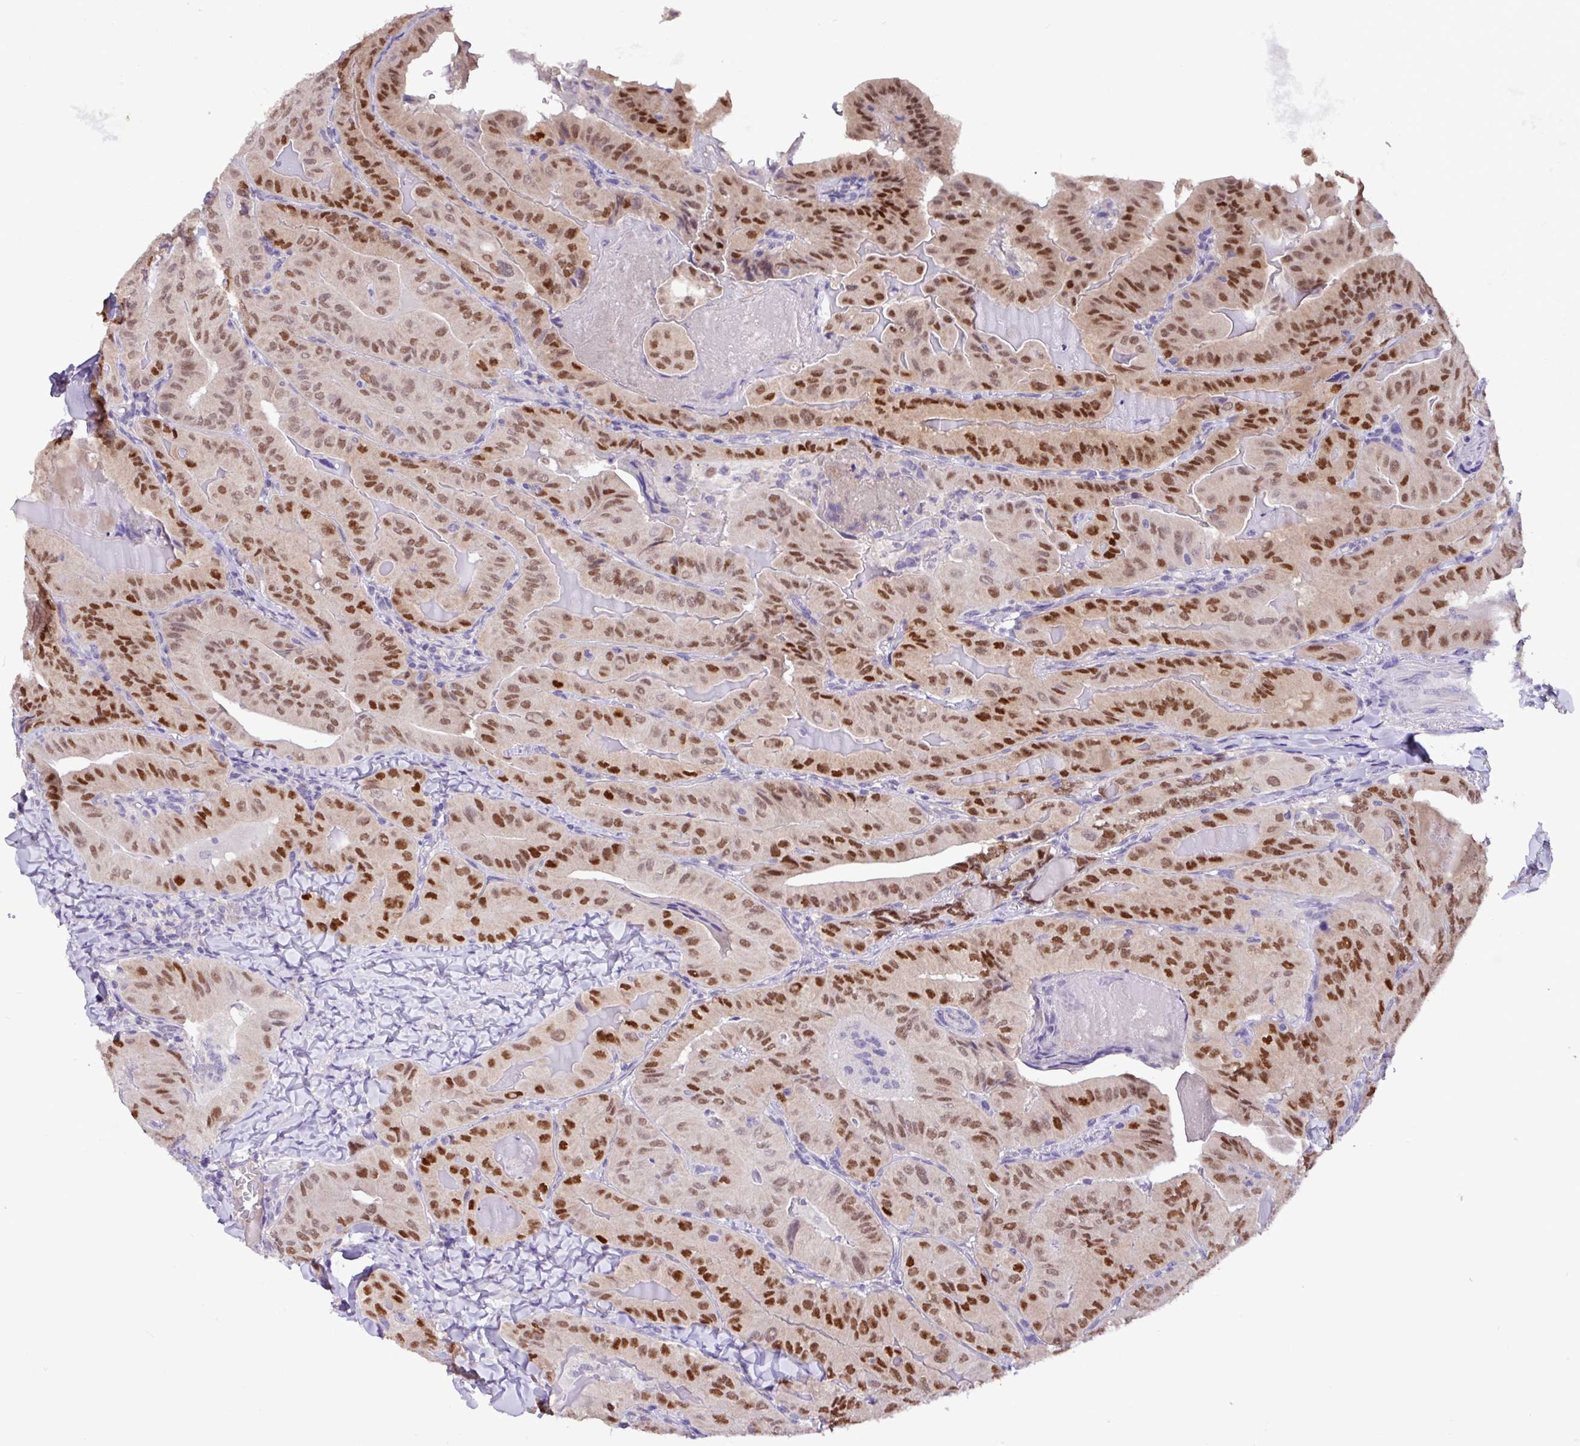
{"staining": {"intensity": "strong", "quantity": ">75%", "location": "nuclear"}, "tissue": "thyroid cancer", "cell_type": "Tumor cells", "image_type": "cancer", "snomed": [{"axis": "morphology", "description": "Papillary adenocarcinoma, NOS"}, {"axis": "topography", "description": "Thyroid gland"}], "caption": "This photomicrograph reveals IHC staining of thyroid cancer, with high strong nuclear staining in approximately >75% of tumor cells.", "gene": "PAX8", "patient": {"sex": "female", "age": 68}}